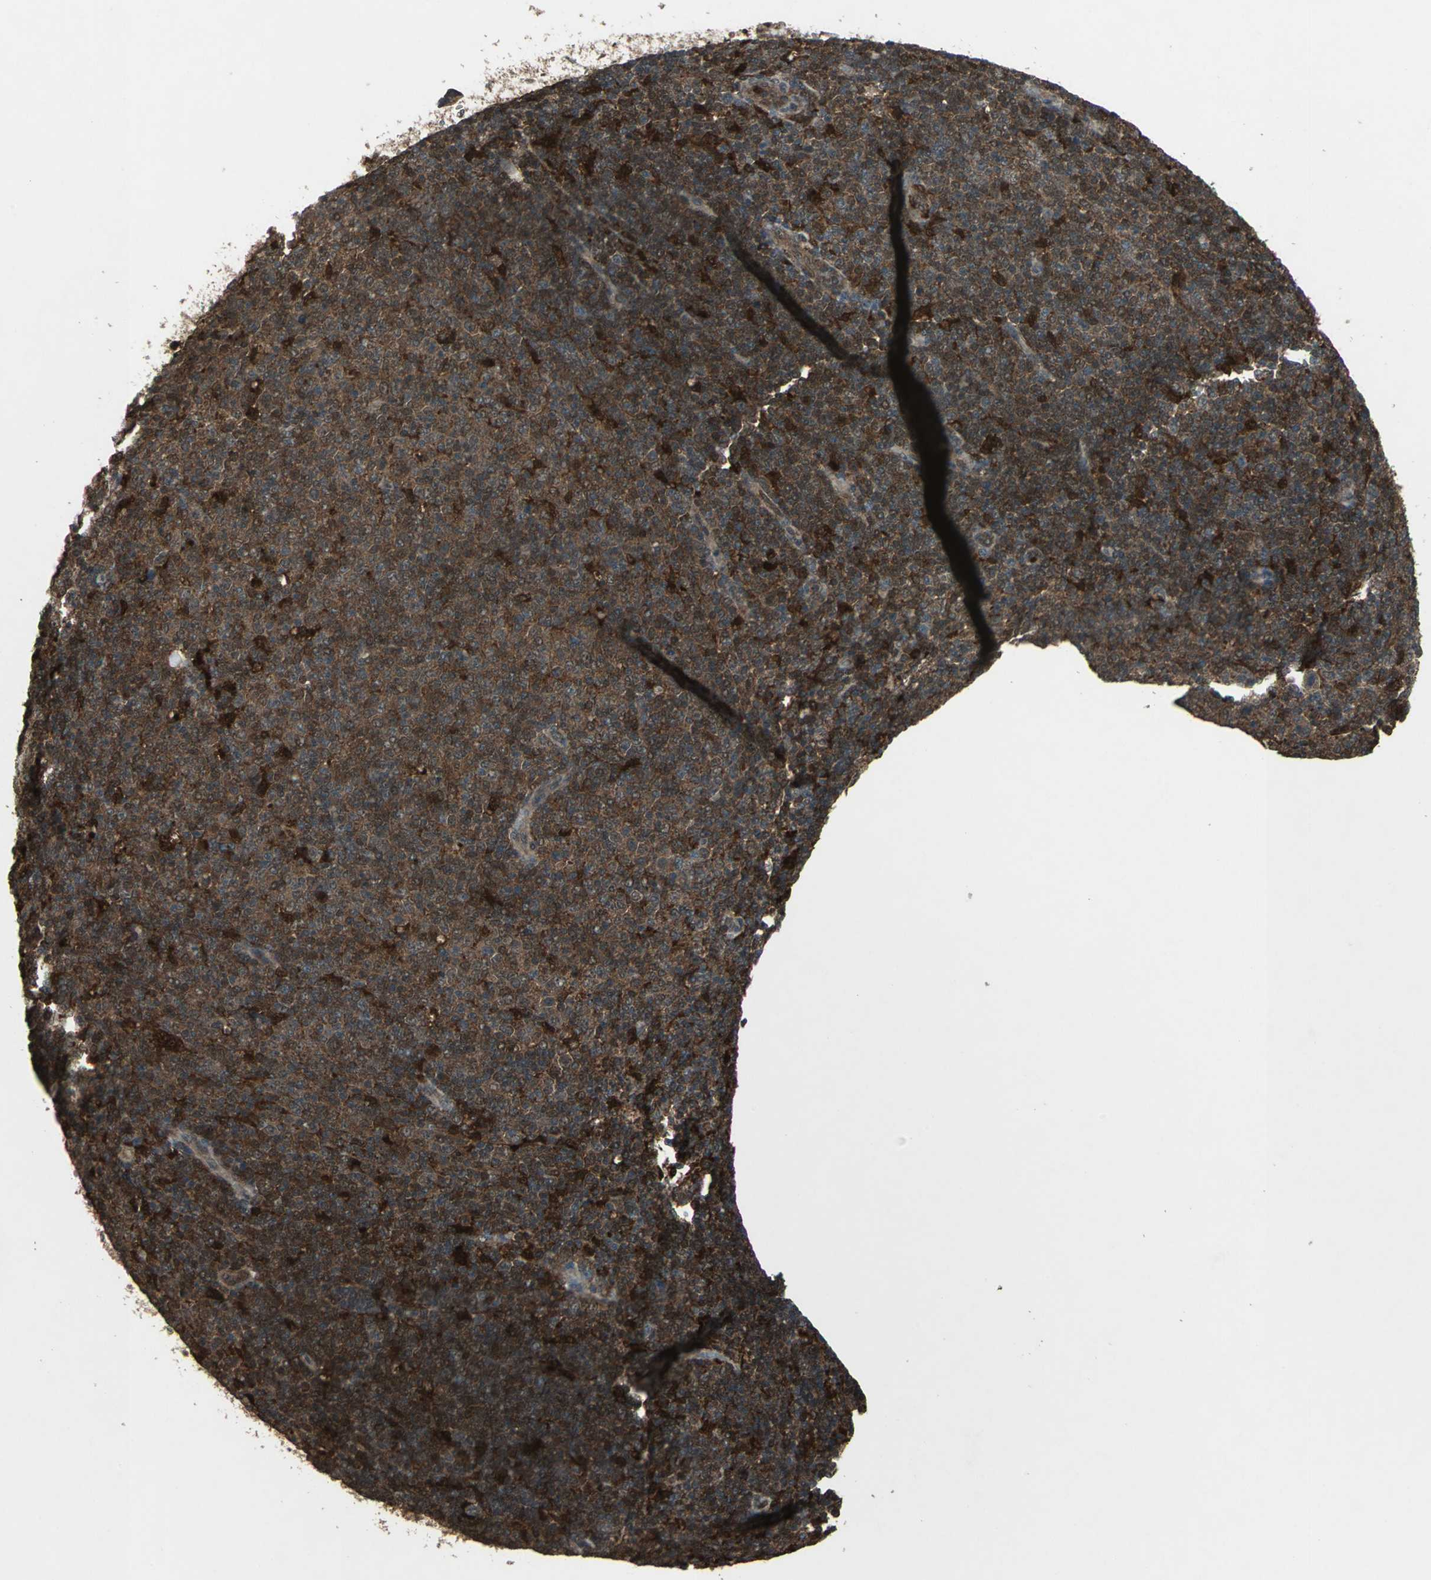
{"staining": {"intensity": "strong", "quantity": ">75%", "location": "cytoplasmic/membranous,nuclear"}, "tissue": "lymphoma", "cell_type": "Tumor cells", "image_type": "cancer", "snomed": [{"axis": "morphology", "description": "Malignant lymphoma, non-Hodgkin's type, Low grade"}, {"axis": "topography", "description": "Lymph node"}], "caption": "Strong cytoplasmic/membranous and nuclear expression is present in approximately >75% of tumor cells in lymphoma.", "gene": "PYCARD", "patient": {"sex": "male", "age": 70}}